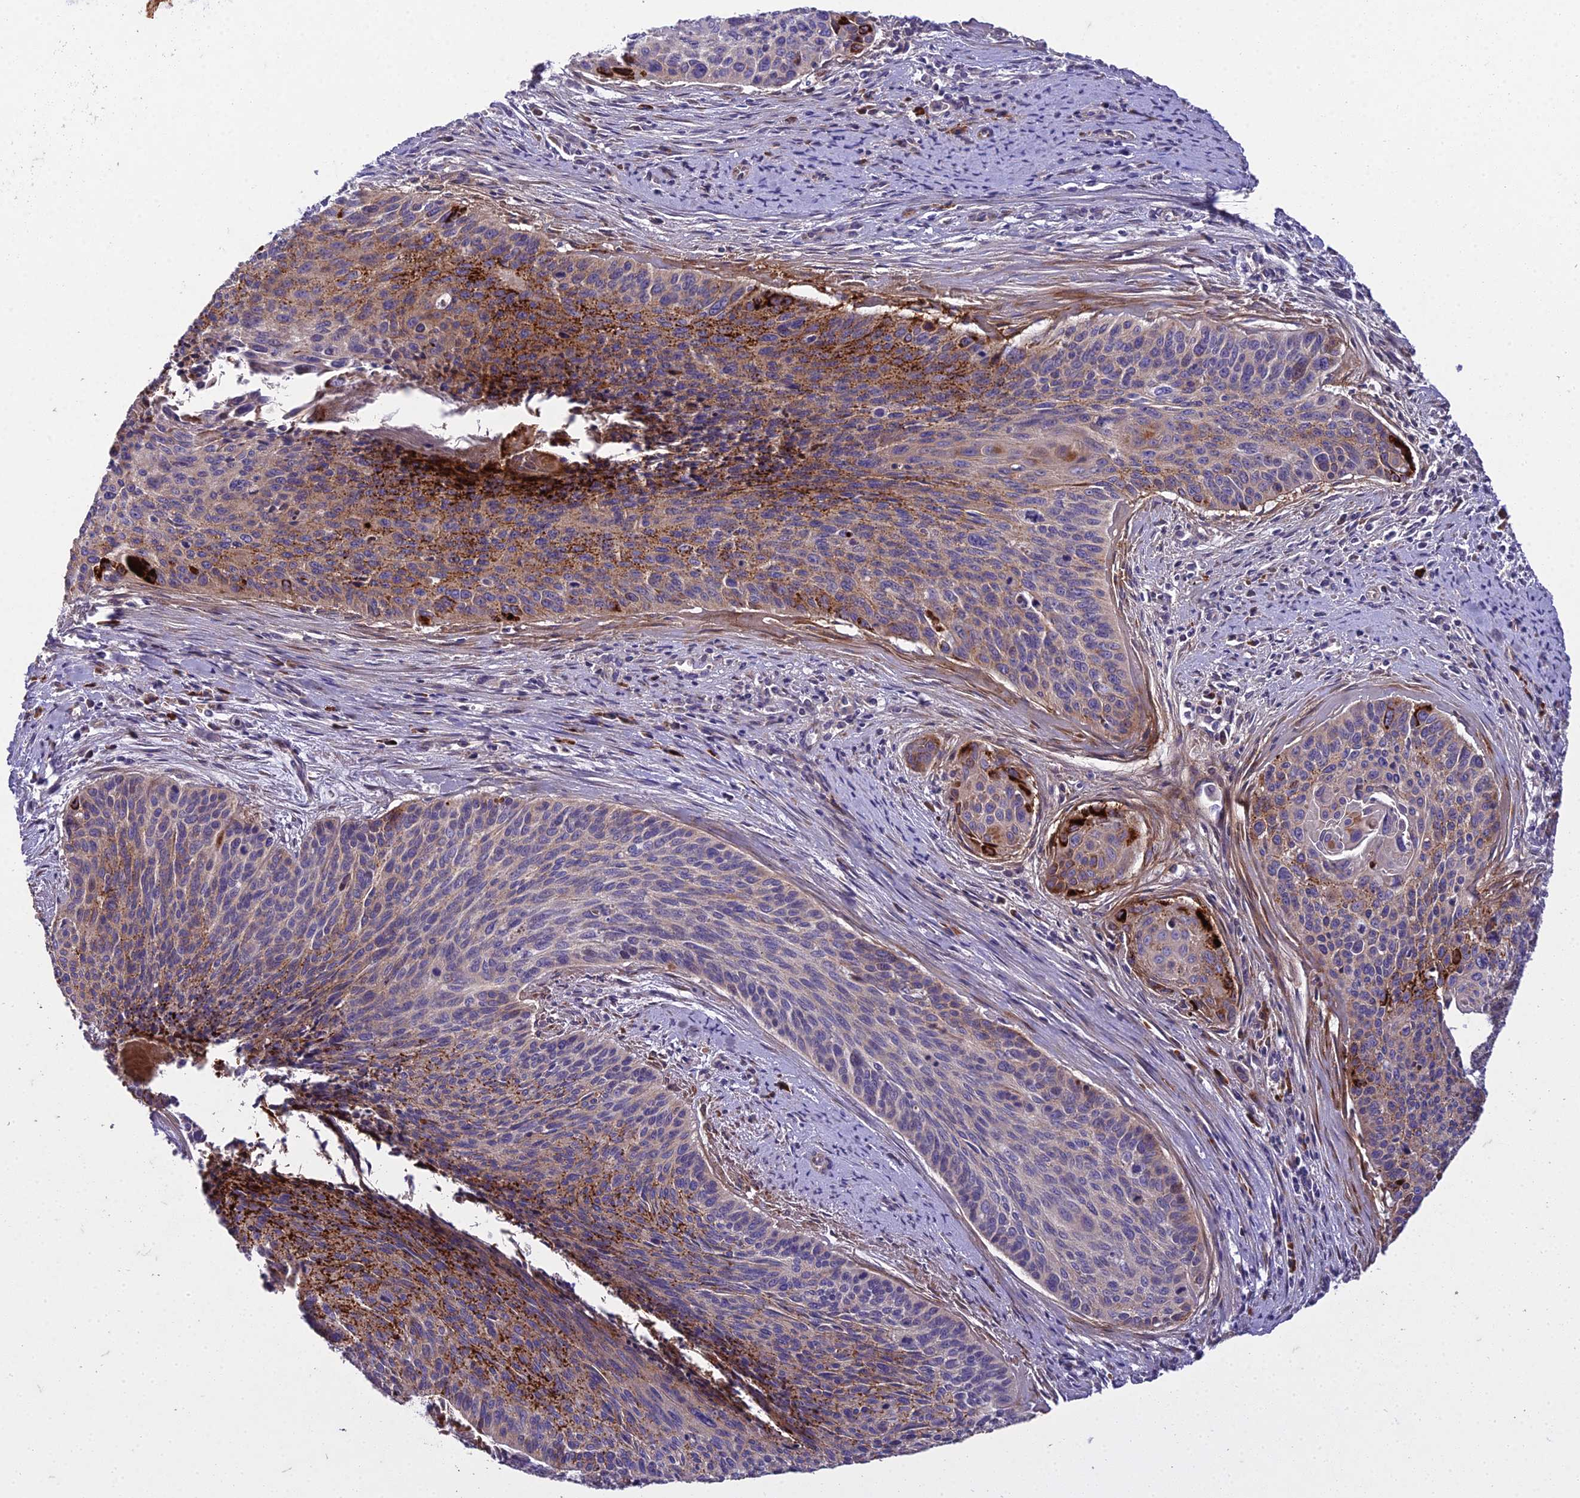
{"staining": {"intensity": "moderate", "quantity": "<25%", "location": "cytoplasmic/membranous"}, "tissue": "cervical cancer", "cell_type": "Tumor cells", "image_type": "cancer", "snomed": [{"axis": "morphology", "description": "Squamous cell carcinoma, NOS"}, {"axis": "topography", "description": "Cervix"}], "caption": "Cervical cancer (squamous cell carcinoma) stained for a protein (brown) reveals moderate cytoplasmic/membranous positive positivity in approximately <25% of tumor cells.", "gene": "ADIPOR2", "patient": {"sex": "female", "age": 55}}